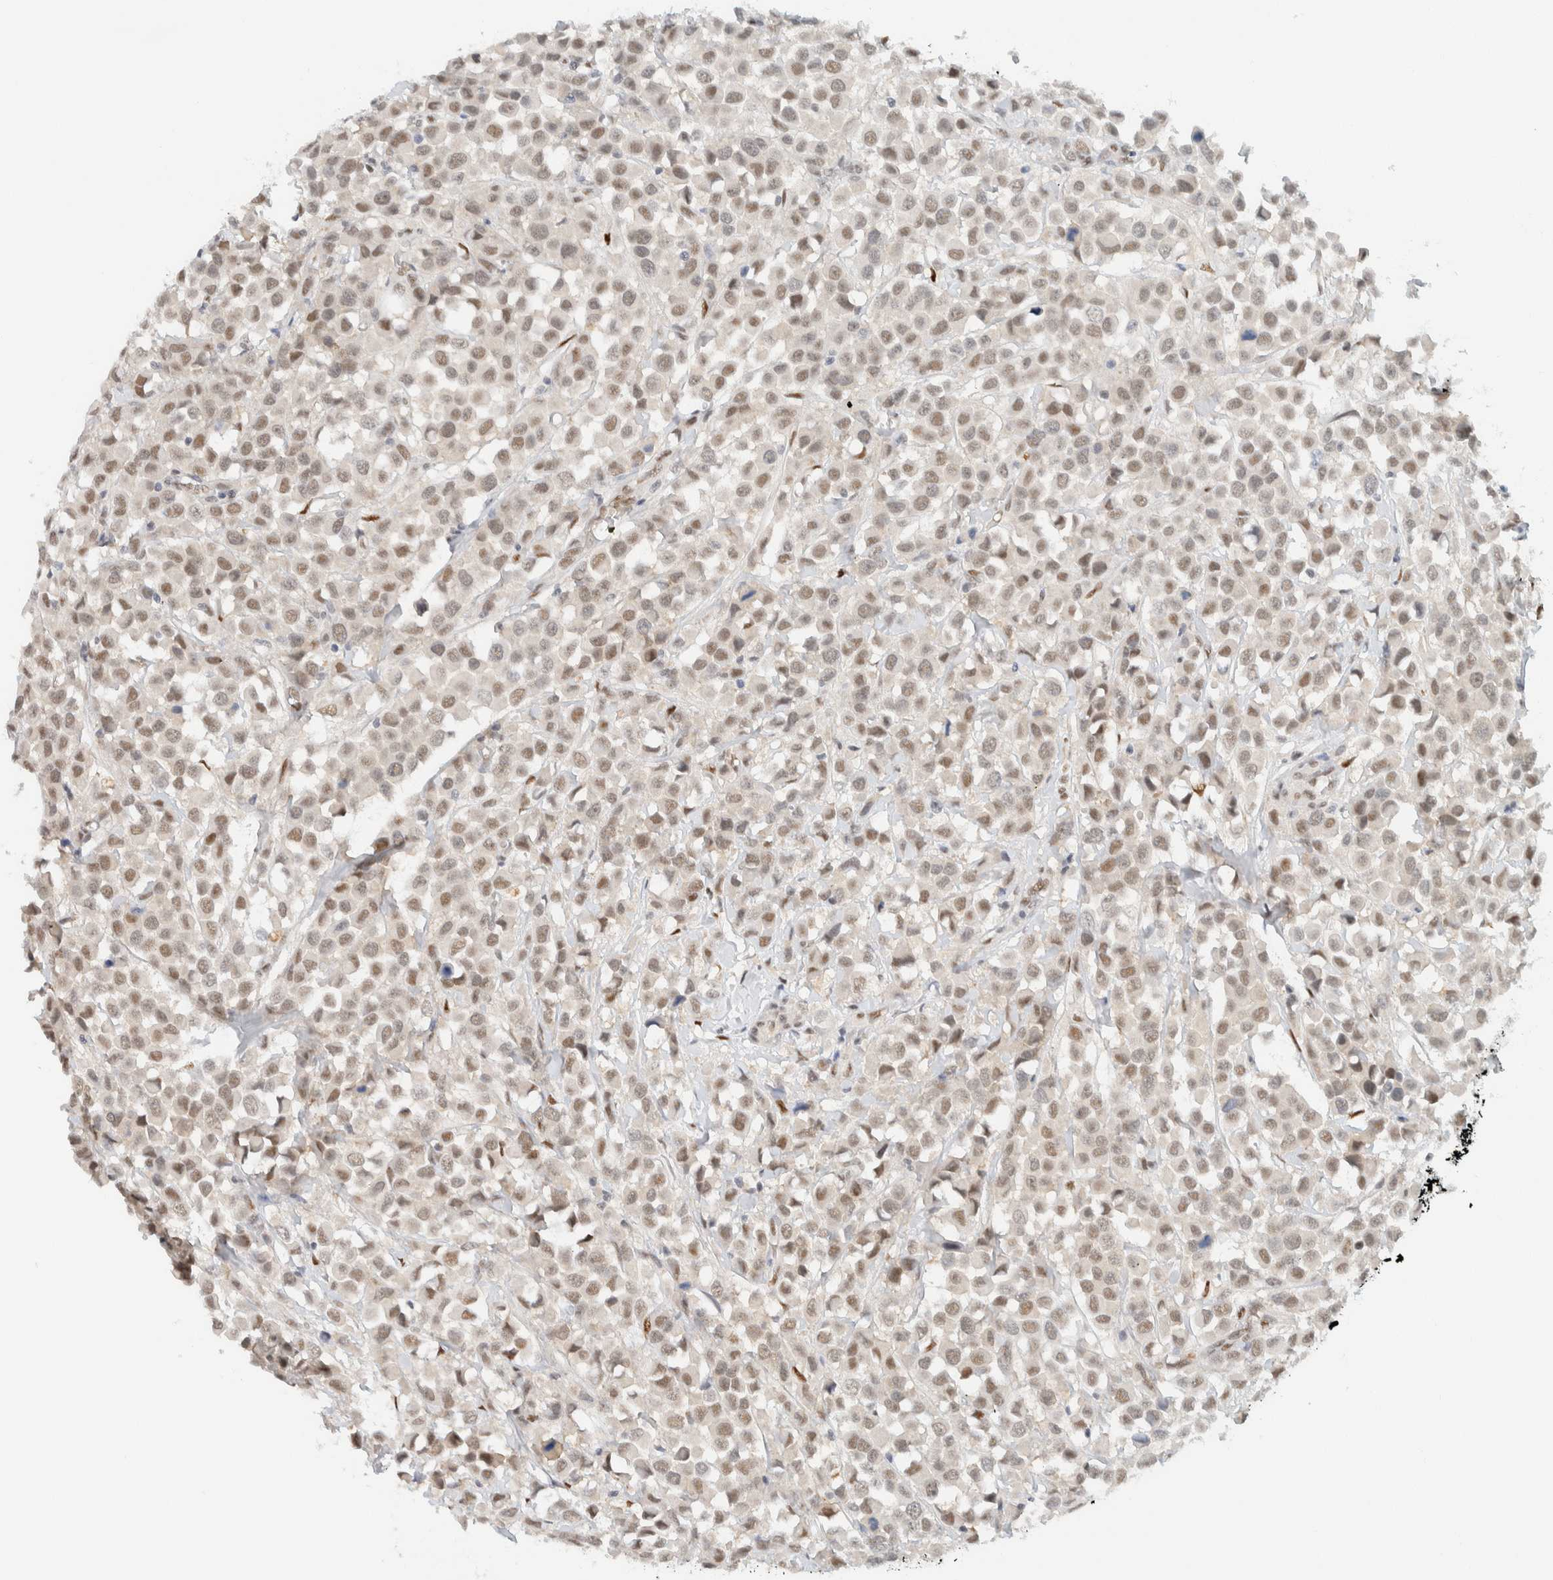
{"staining": {"intensity": "weak", "quantity": "25%-75%", "location": "nuclear"}, "tissue": "breast cancer", "cell_type": "Tumor cells", "image_type": "cancer", "snomed": [{"axis": "morphology", "description": "Duct carcinoma"}, {"axis": "topography", "description": "Breast"}], "caption": "Tumor cells exhibit low levels of weak nuclear staining in approximately 25%-75% of cells in intraductal carcinoma (breast).", "gene": "ZNF683", "patient": {"sex": "female", "age": 61}}